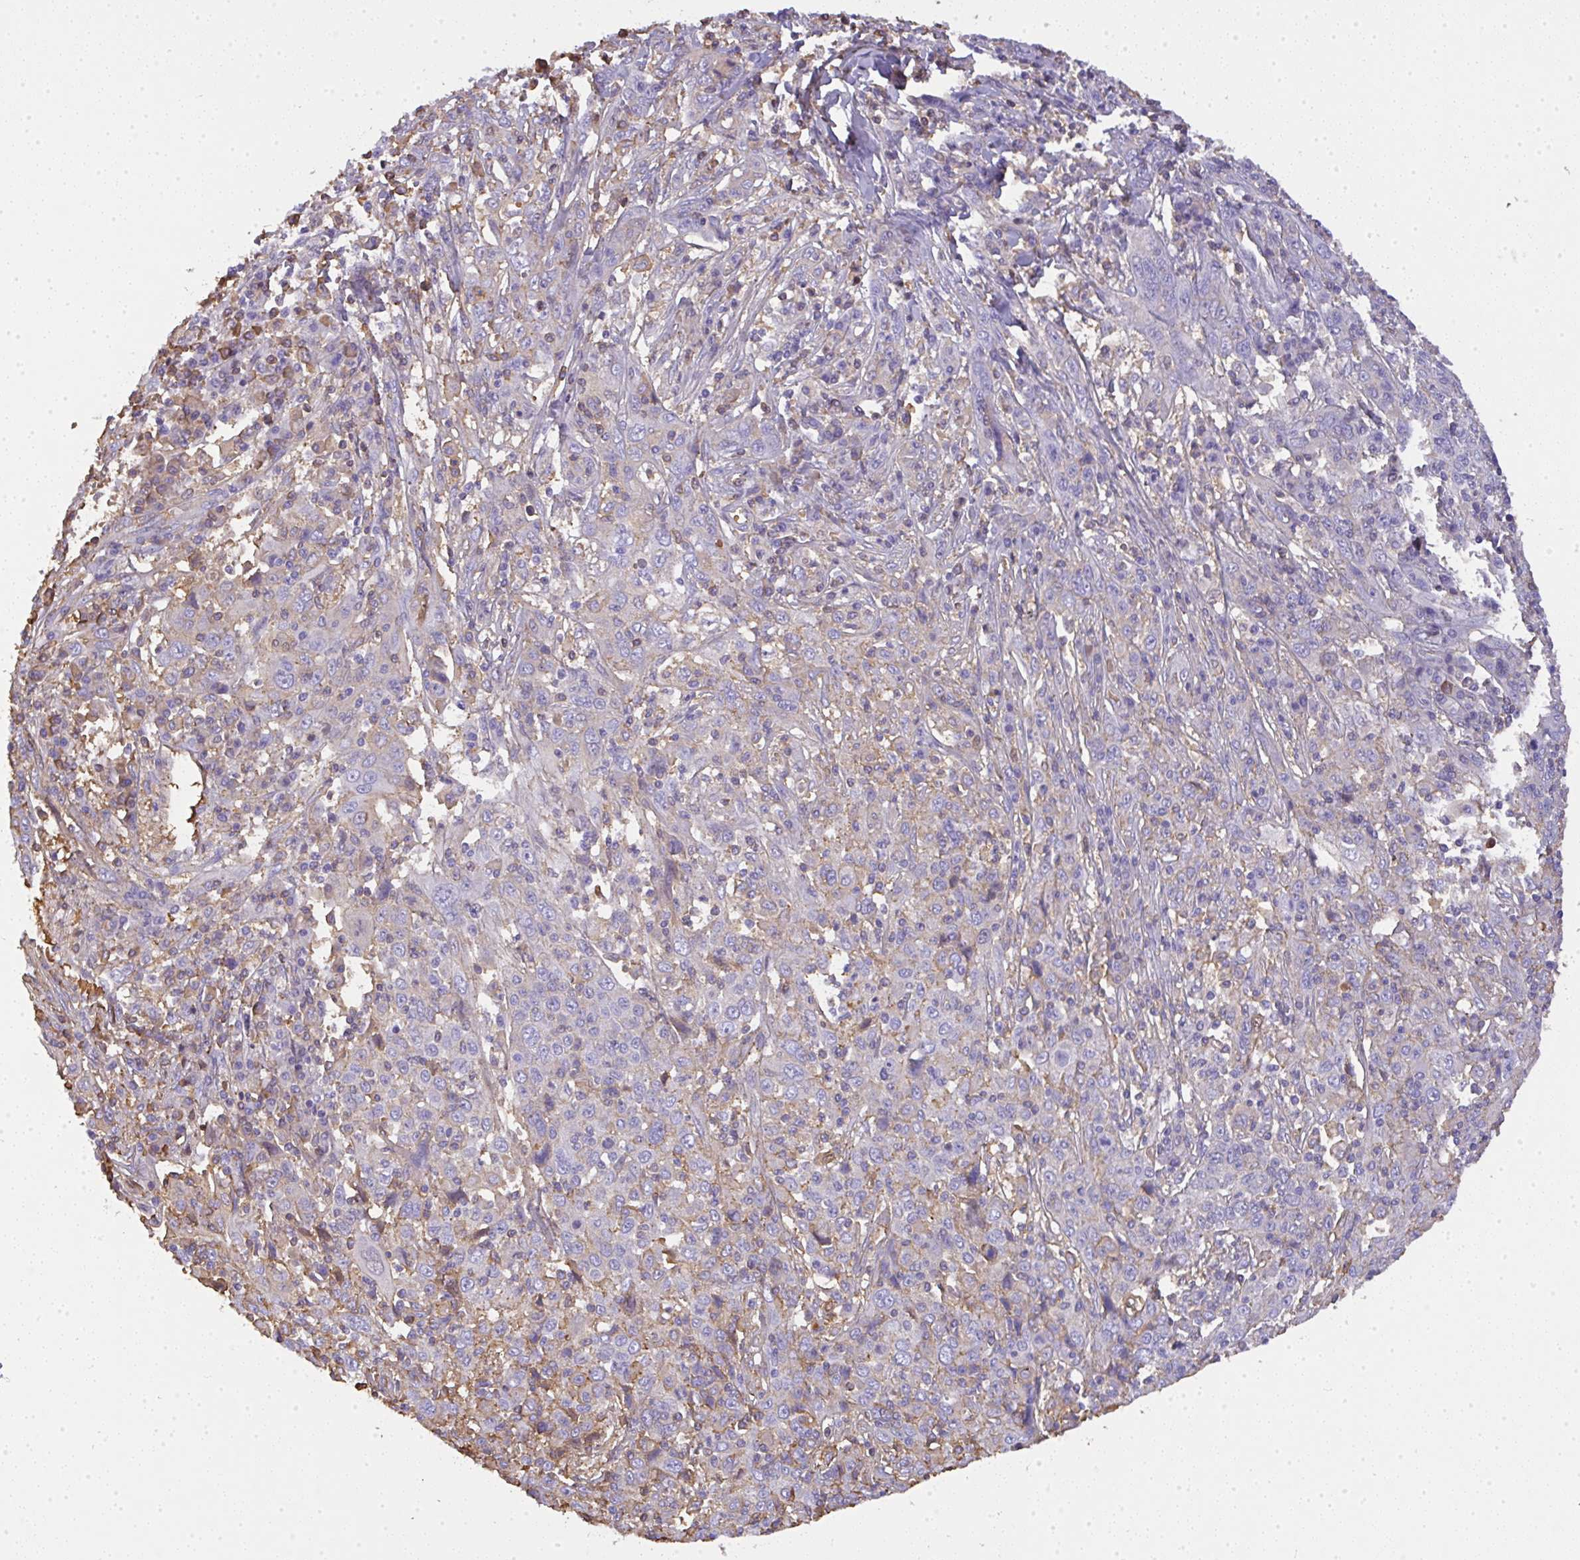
{"staining": {"intensity": "negative", "quantity": "none", "location": "none"}, "tissue": "cervical cancer", "cell_type": "Tumor cells", "image_type": "cancer", "snomed": [{"axis": "morphology", "description": "Squamous cell carcinoma, NOS"}, {"axis": "topography", "description": "Cervix"}], "caption": "Cervical squamous cell carcinoma was stained to show a protein in brown. There is no significant positivity in tumor cells.", "gene": "SMYD5", "patient": {"sex": "female", "age": 46}}